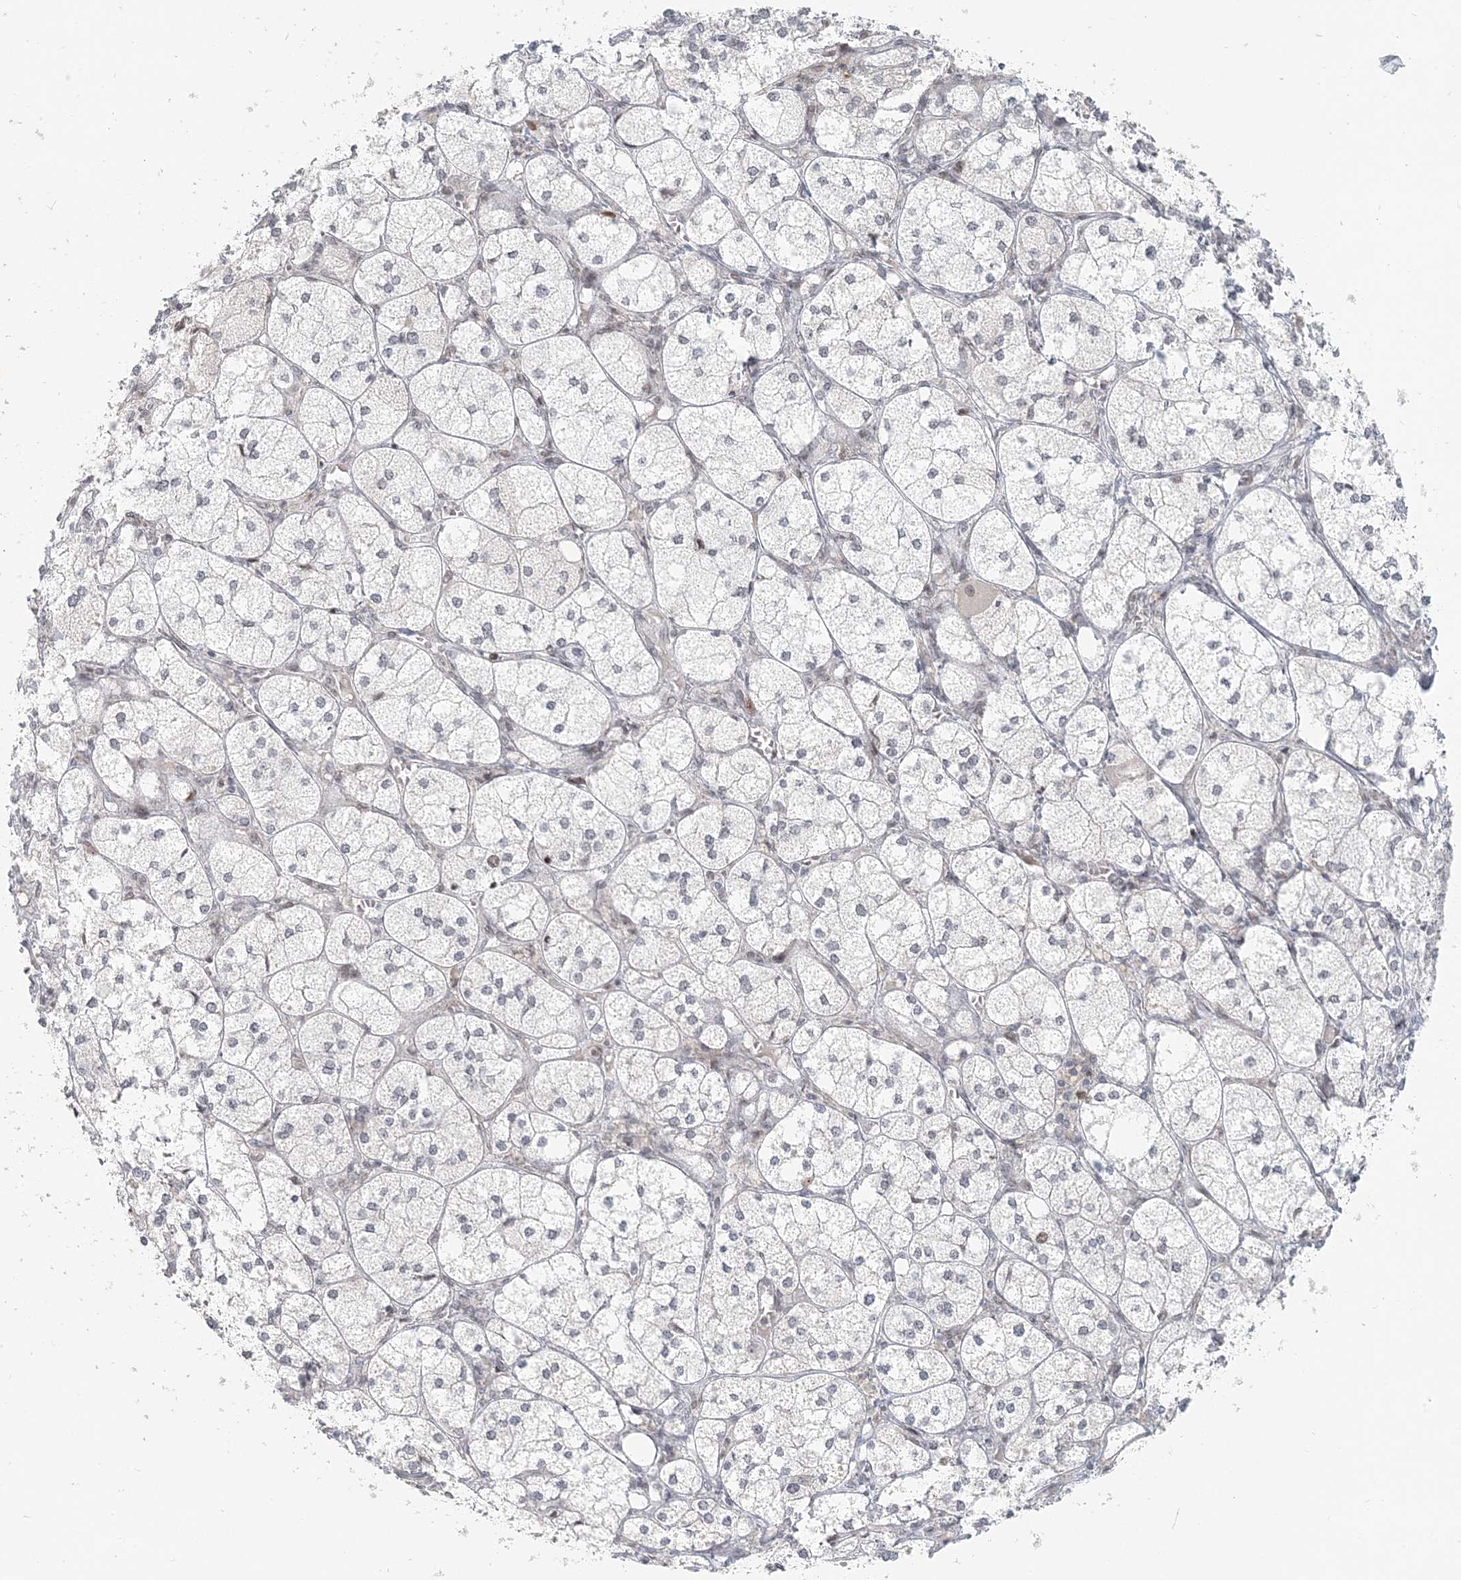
{"staining": {"intensity": "negative", "quantity": "none", "location": "none"}, "tissue": "adrenal gland", "cell_type": "Glandular cells", "image_type": "normal", "snomed": [{"axis": "morphology", "description": "Normal tissue, NOS"}, {"axis": "topography", "description": "Adrenal gland"}], "caption": "Human adrenal gland stained for a protein using immunohistochemistry shows no positivity in glandular cells.", "gene": "BAZ1B", "patient": {"sex": "female", "age": 61}}